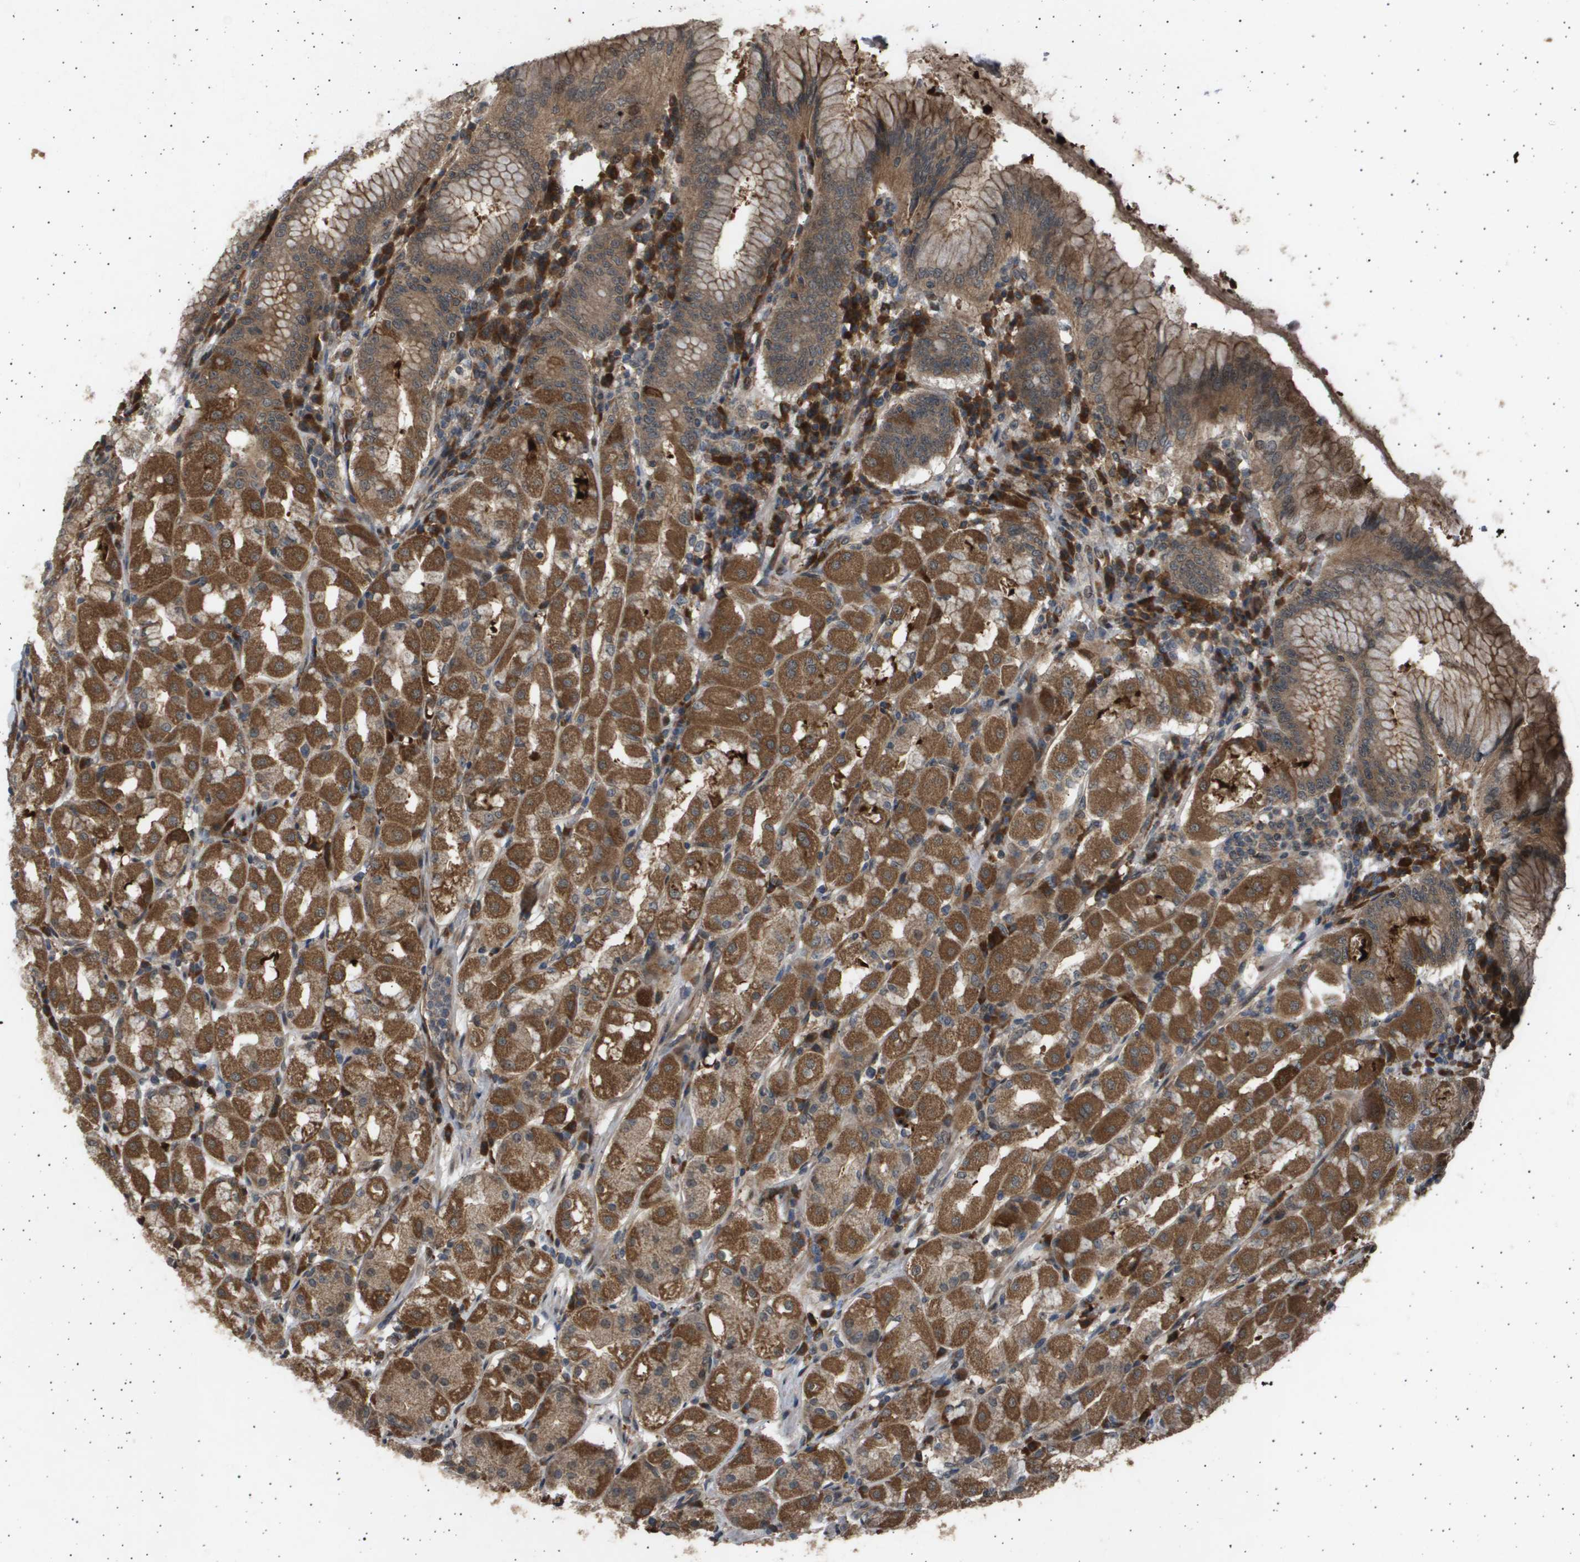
{"staining": {"intensity": "strong", "quantity": ">75%", "location": "cytoplasmic/membranous"}, "tissue": "stomach", "cell_type": "Glandular cells", "image_type": "normal", "snomed": [{"axis": "morphology", "description": "Normal tissue, NOS"}, {"axis": "topography", "description": "Stomach"}, {"axis": "topography", "description": "Stomach, lower"}], "caption": "Protein expression analysis of benign human stomach reveals strong cytoplasmic/membranous expression in approximately >75% of glandular cells. (brown staining indicates protein expression, while blue staining denotes nuclei).", "gene": "TNRC6A", "patient": {"sex": "female", "age": 56}}